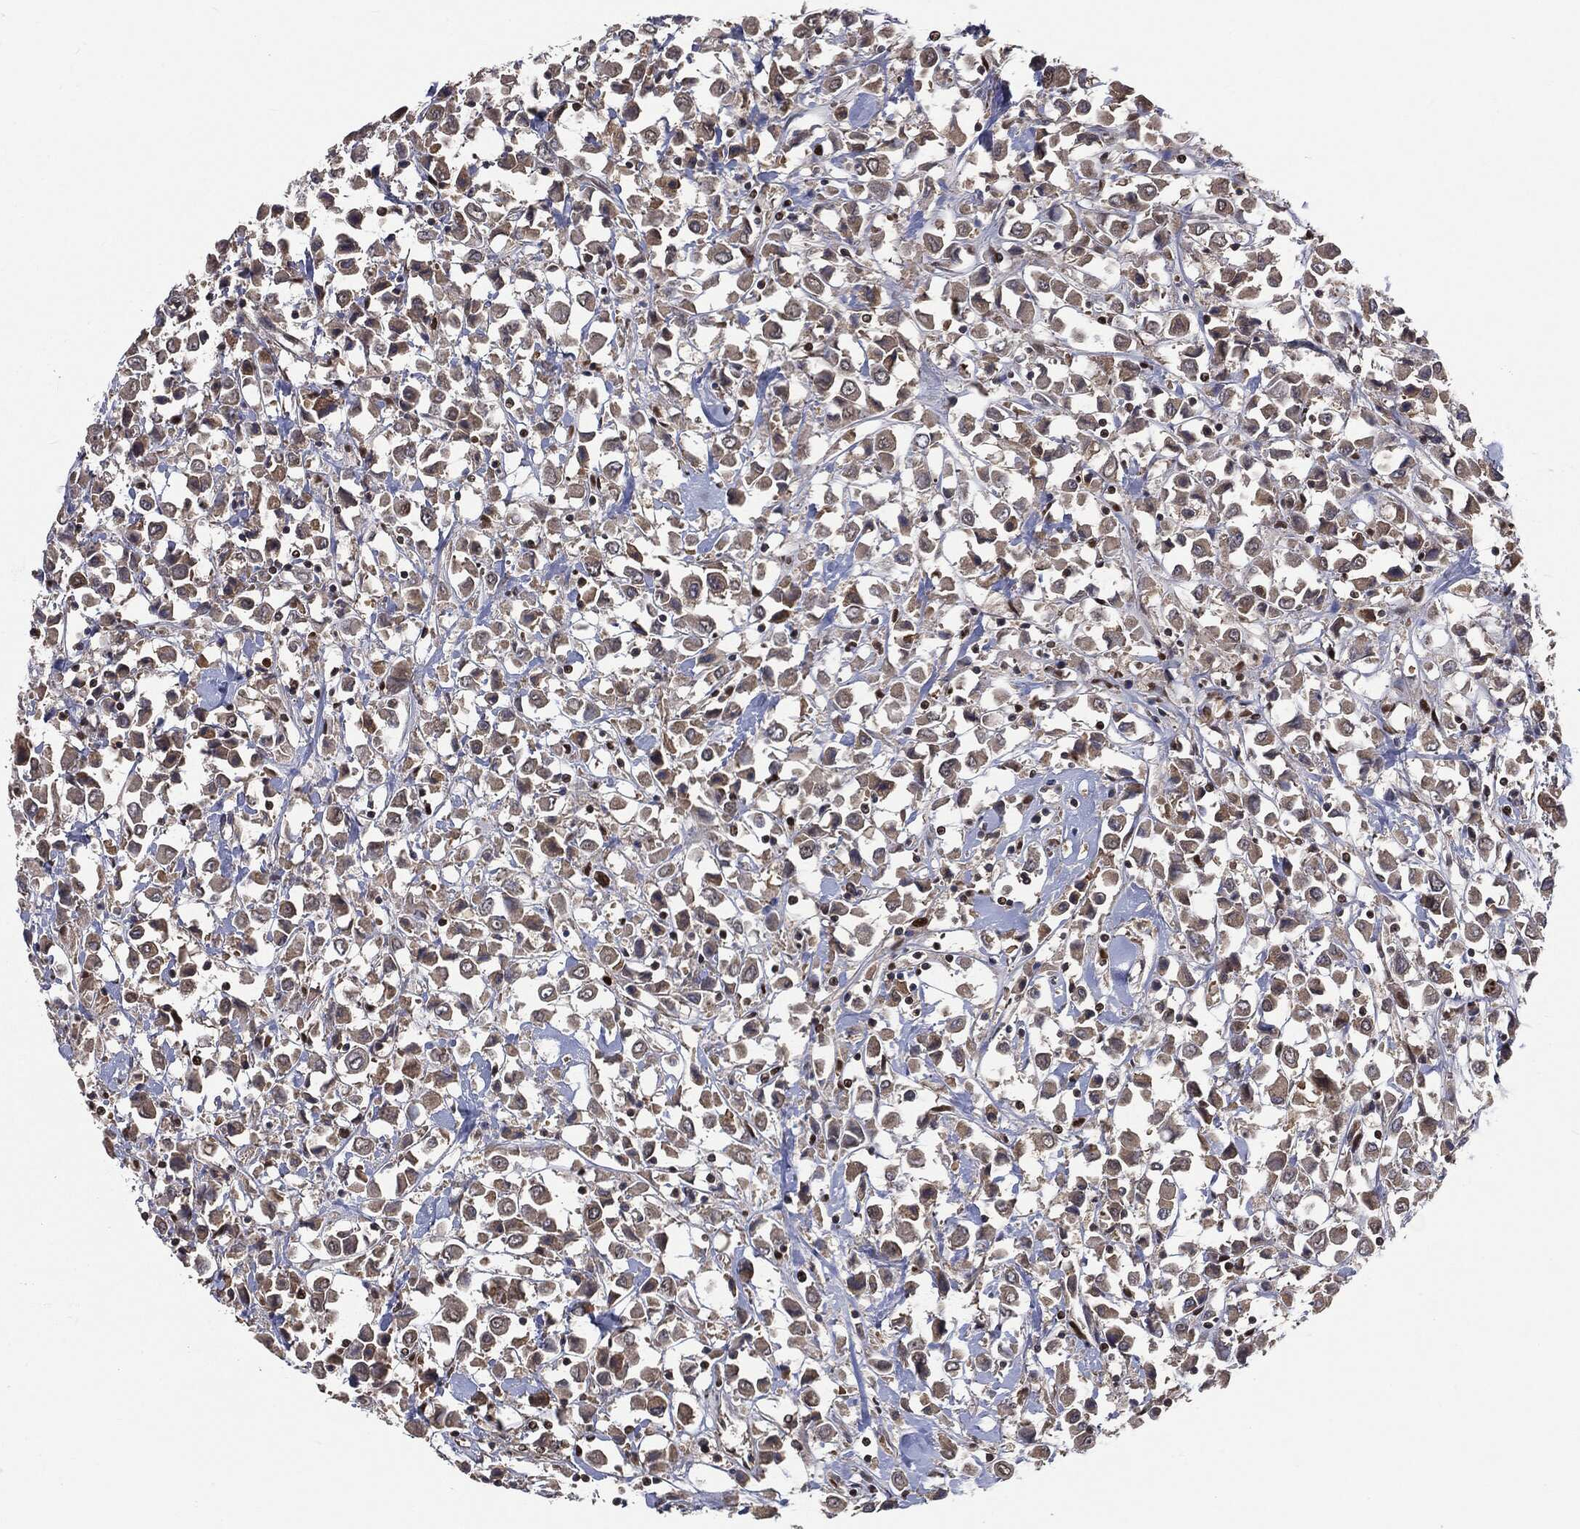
{"staining": {"intensity": "strong", "quantity": "<25%", "location": "nuclear"}, "tissue": "breast cancer", "cell_type": "Tumor cells", "image_type": "cancer", "snomed": [{"axis": "morphology", "description": "Duct carcinoma"}, {"axis": "topography", "description": "Breast"}], "caption": "Immunohistochemical staining of human breast invasive ductal carcinoma reveals medium levels of strong nuclear positivity in about <25% of tumor cells. The staining was performed using DAB to visualize the protein expression in brown, while the nuclei were stained in blue with hematoxylin (Magnification: 20x).", "gene": "DPH2", "patient": {"sex": "female", "age": 61}}